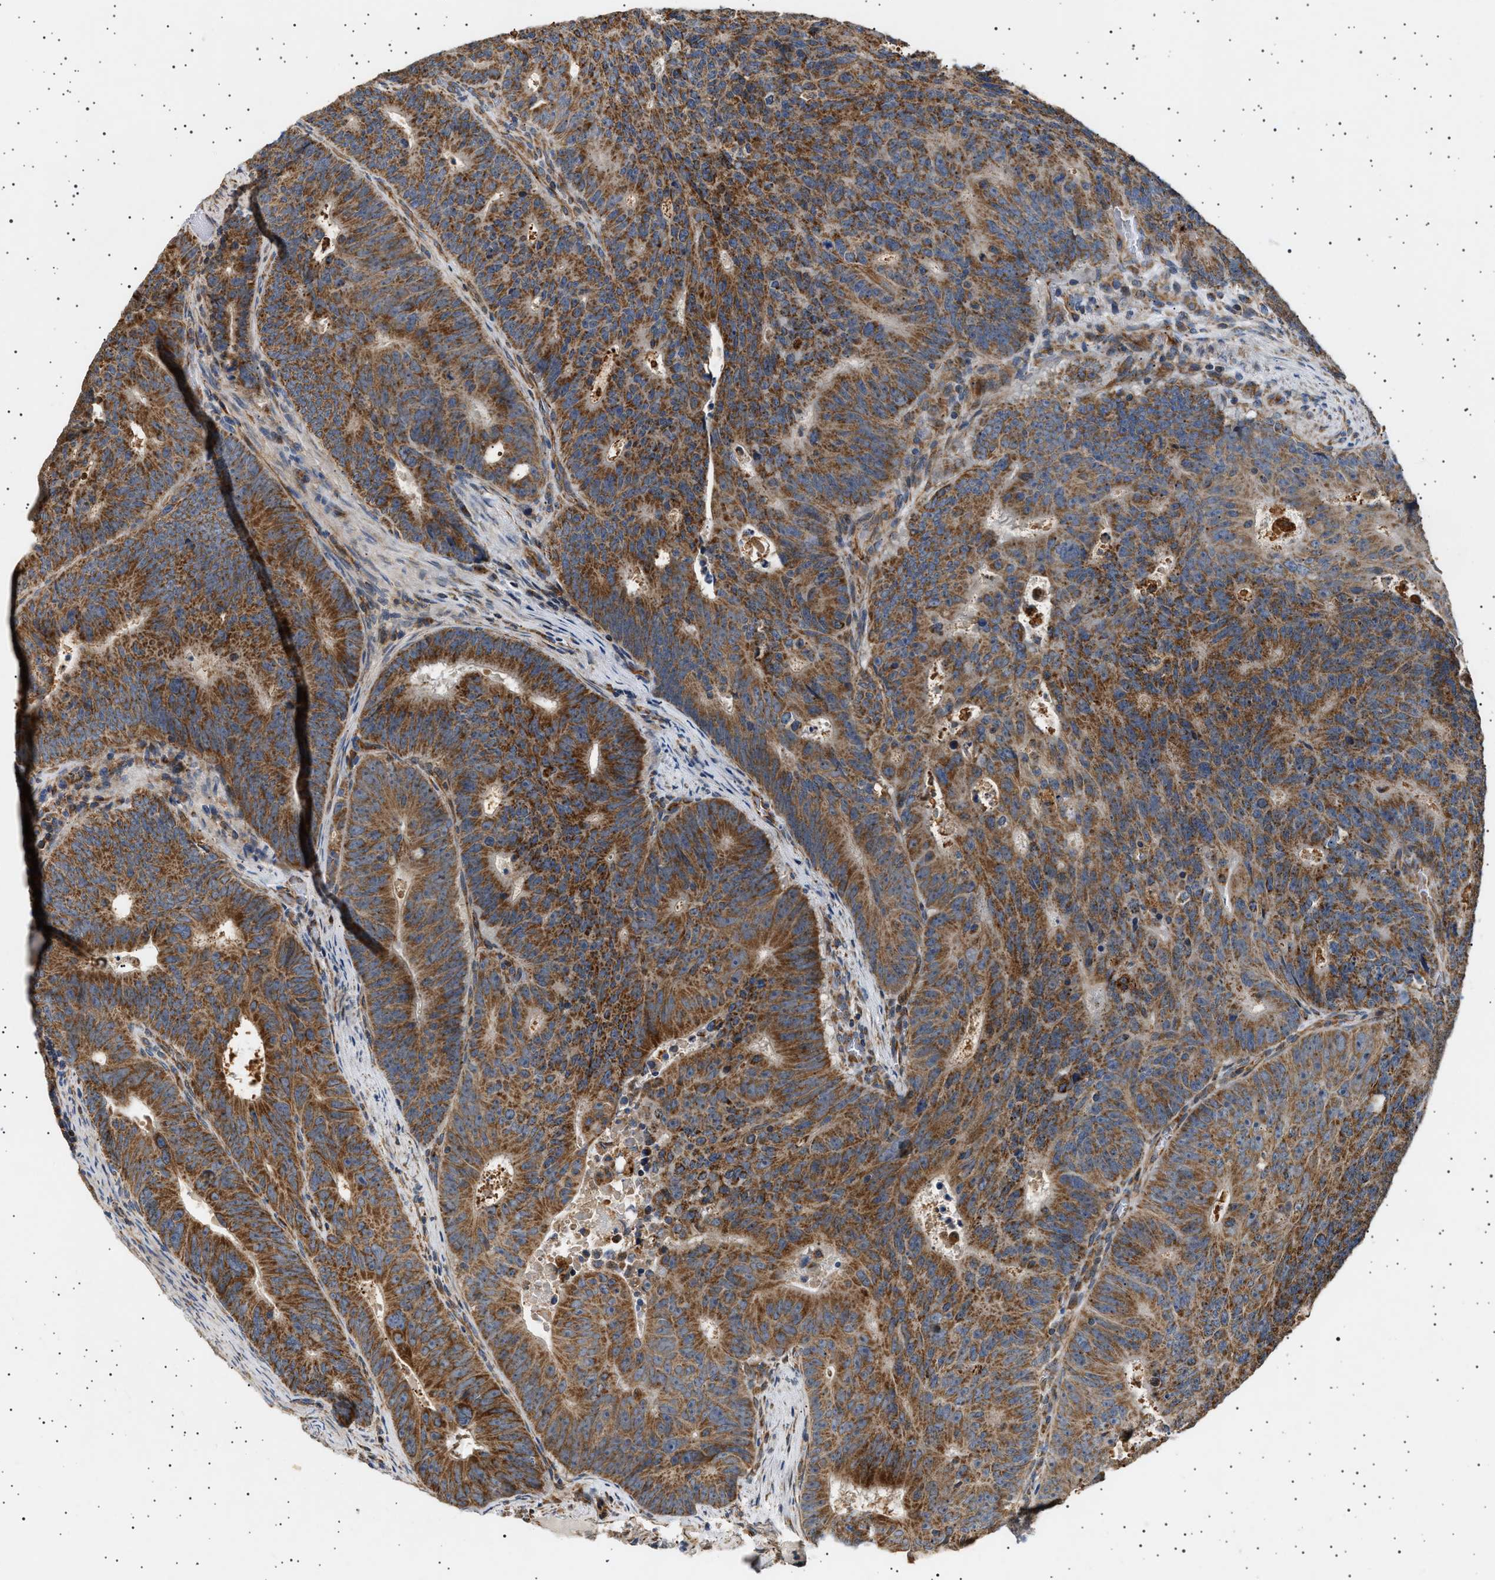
{"staining": {"intensity": "moderate", "quantity": ">75%", "location": "cytoplasmic/membranous"}, "tissue": "colorectal cancer", "cell_type": "Tumor cells", "image_type": "cancer", "snomed": [{"axis": "morphology", "description": "Adenocarcinoma, NOS"}, {"axis": "topography", "description": "Colon"}], "caption": "Tumor cells reveal medium levels of moderate cytoplasmic/membranous expression in about >75% of cells in human adenocarcinoma (colorectal).", "gene": "TRUB2", "patient": {"sex": "male", "age": 87}}